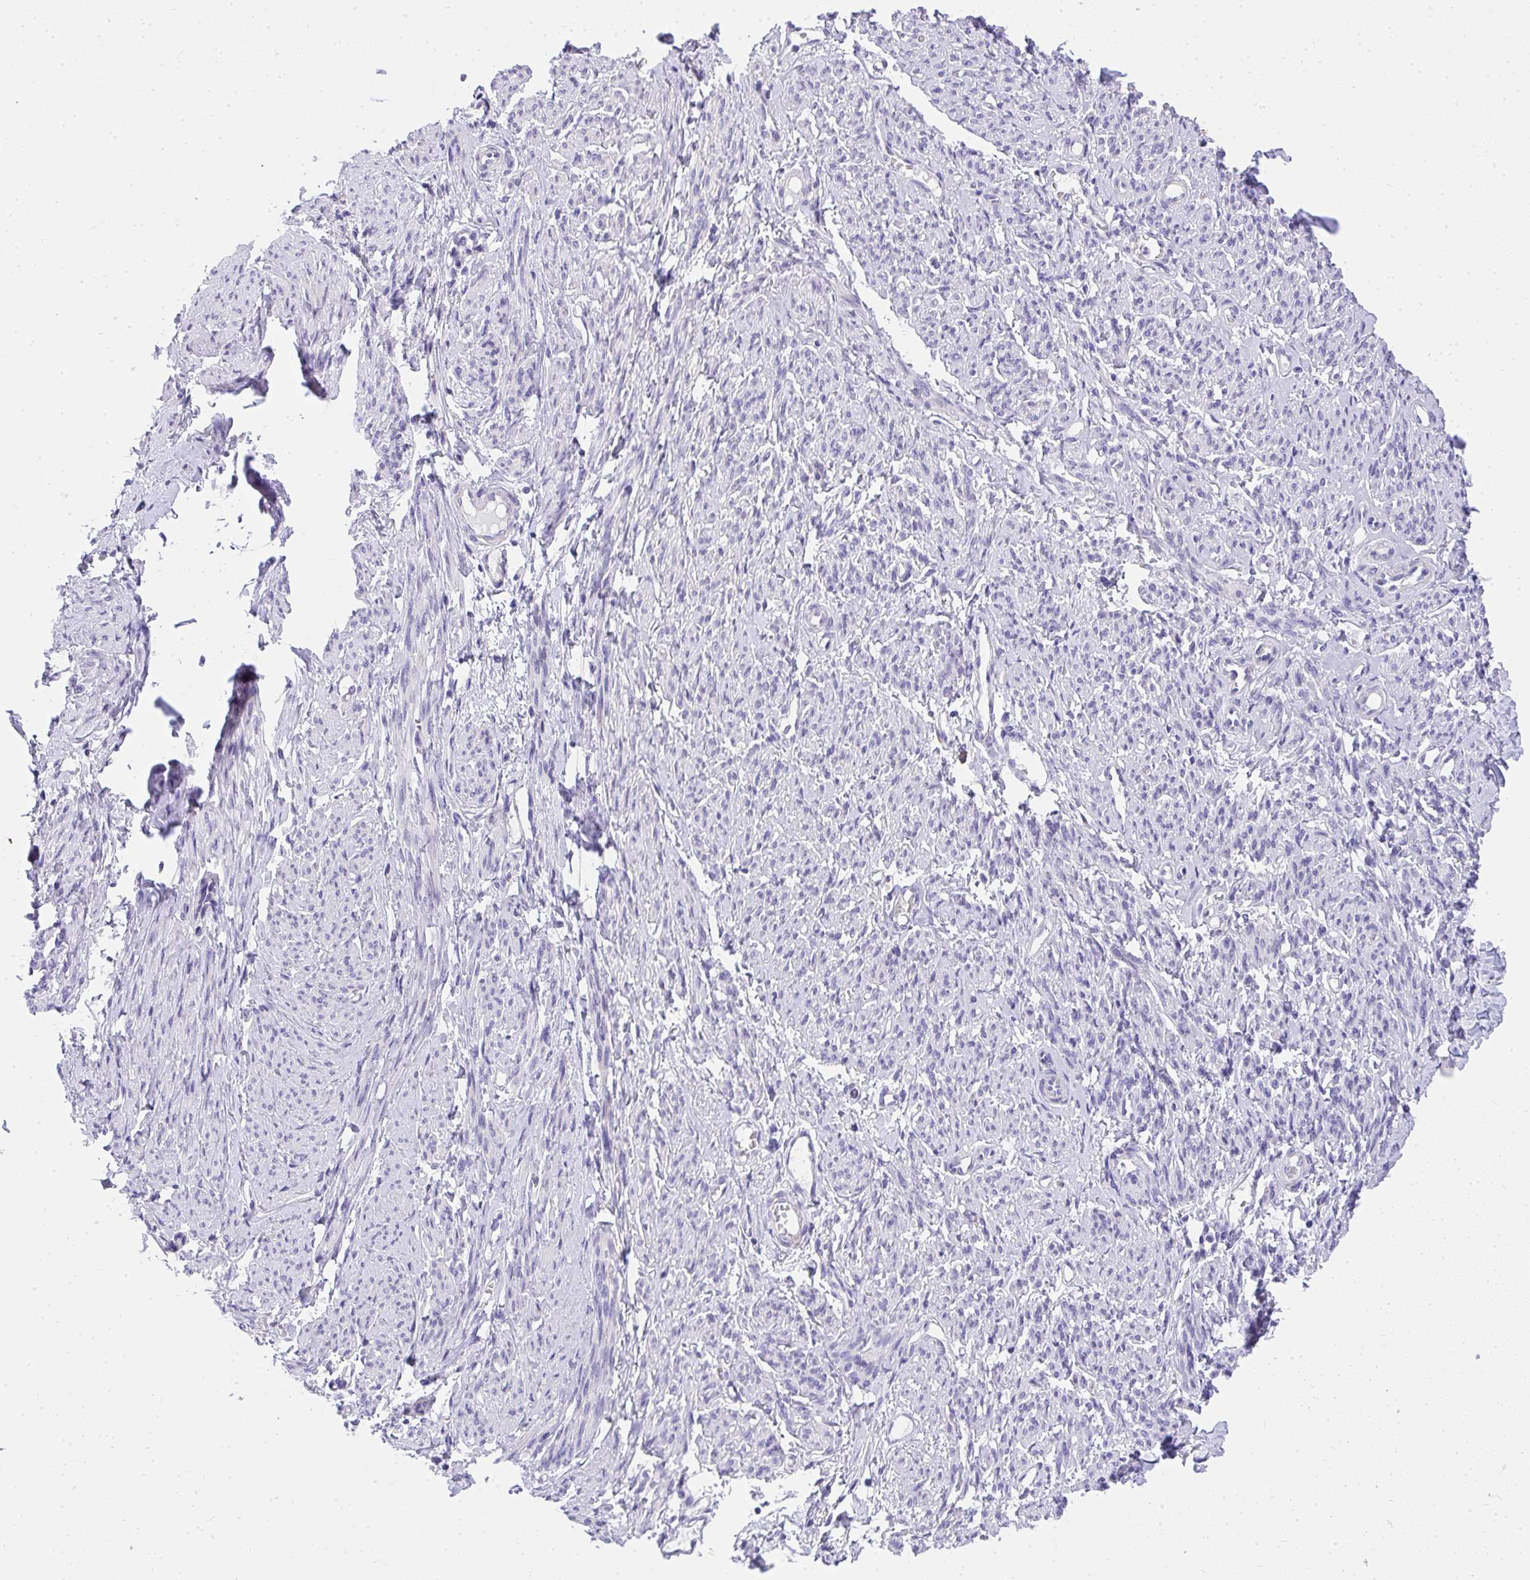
{"staining": {"intensity": "negative", "quantity": "none", "location": "none"}, "tissue": "smooth muscle", "cell_type": "Smooth muscle cells", "image_type": "normal", "snomed": [{"axis": "morphology", "description": "Normal tissue, NOS"}, {"axis": "topography", "description": "Smooth muscle"}], "caption": "This is an IHC photomicrograph of unremarkable smooth muscle. There is no positivity in smooth muscle cells.", "gene": "ADRA2C", "patient": {"sex": "female", "age": 65}}